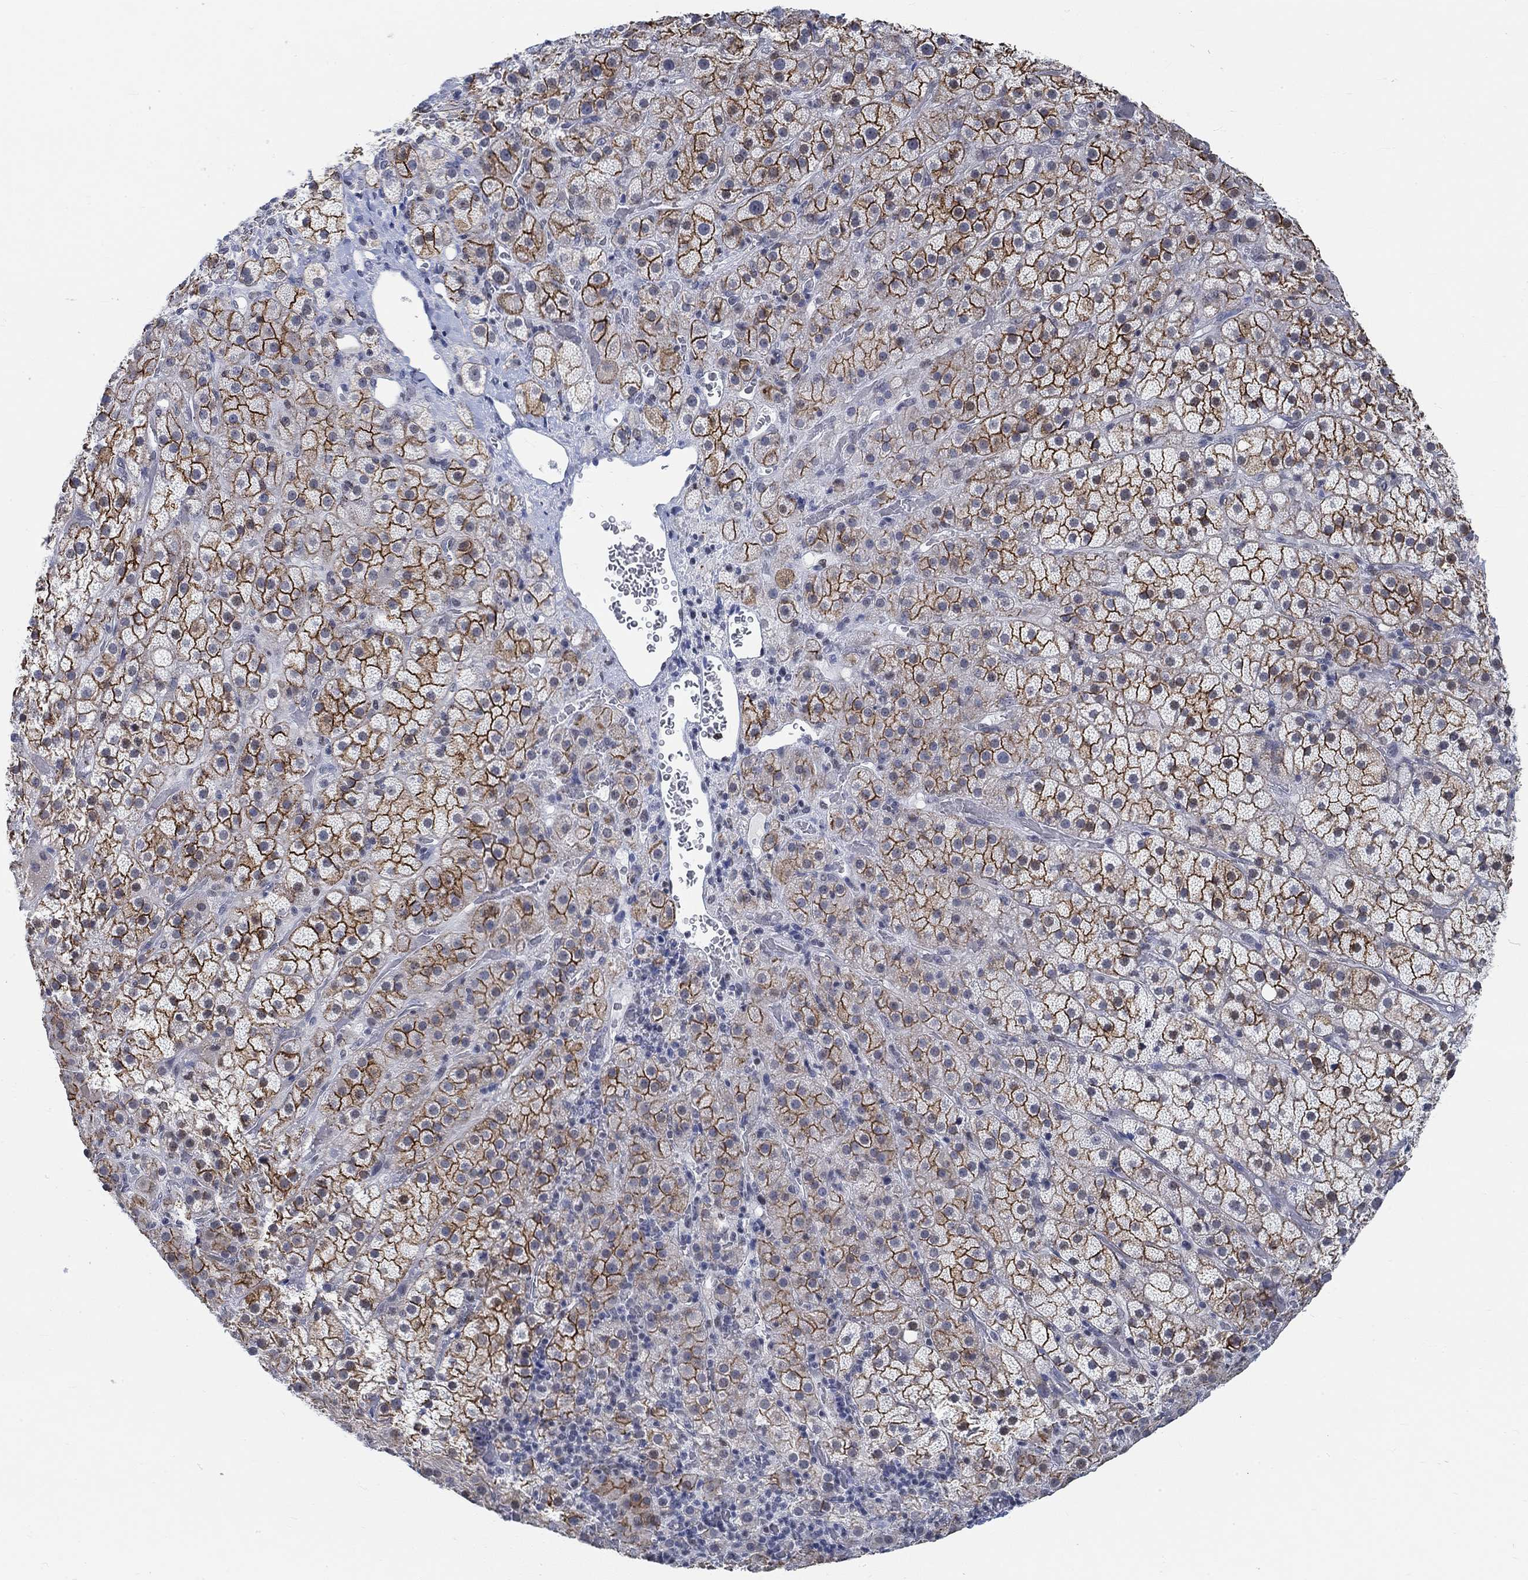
{"staining": {"intensity": "strong", "quantity": "25%-75%", "location": "cytoplasmic/membranous"}, "tissue": "adrenal gland", "cell_type": "Glandular cells", "image_type": "normal", "snomed": [{"axis": "morphology", "description": "Normal tissue, NOS"}, {"axis": "topography", "description": "Adrenal gland"}], "caption": "Immunohistochemistry (IHC) (DAB) staining of benign human adrenal gland shows strong cytoplasmic/membranous protein staining in approximately 25%-75% of glandular cells. (Brightfield microscopy of DAB IHC at high magnification).", "gene": "KCNH8", "patient": {"sex": "male", "age": 57}}